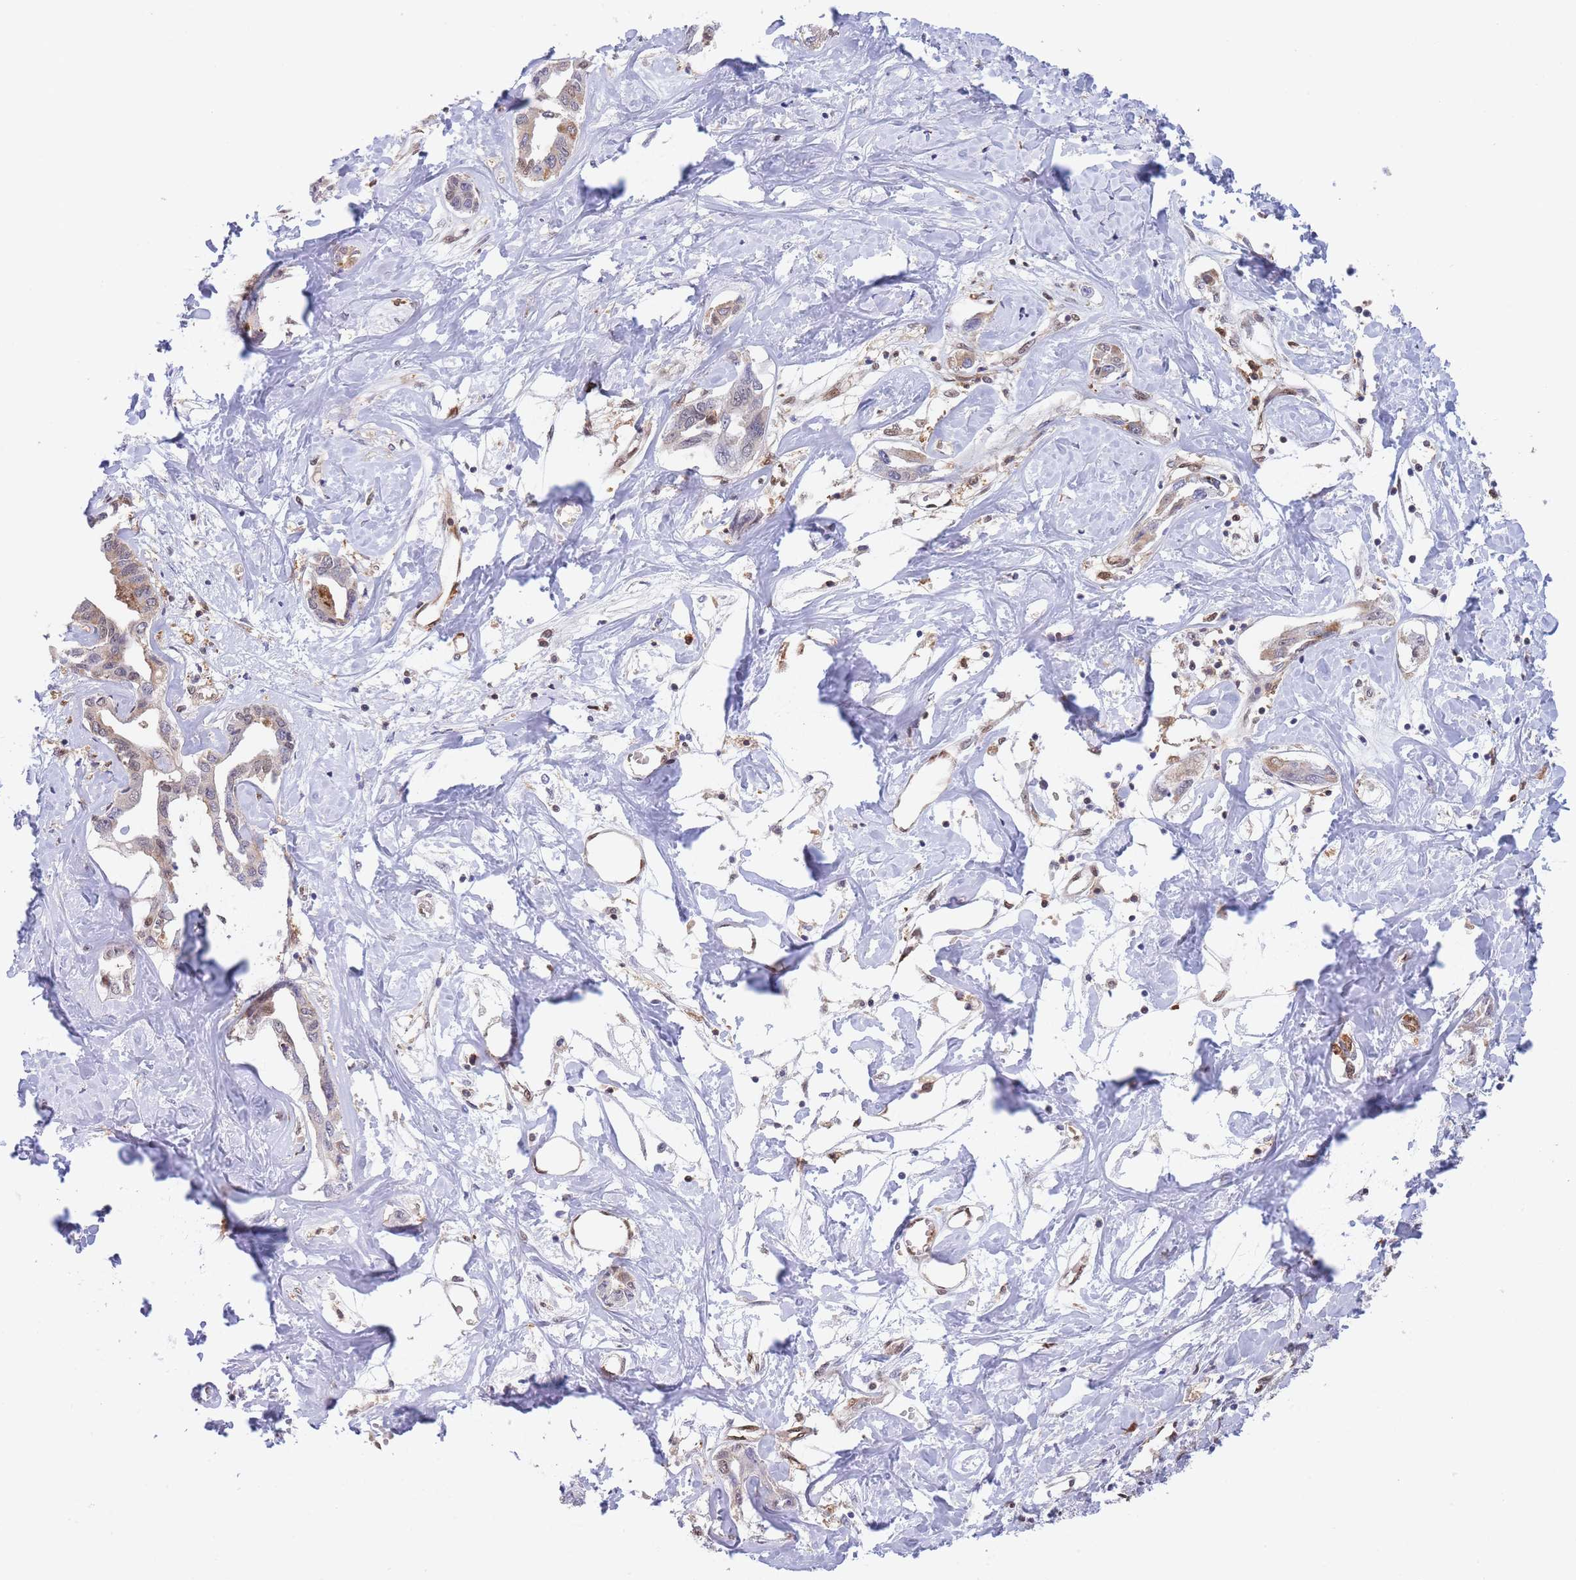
{"staining": {"intensity": "weak", "quantity": "<25%", "location": "cytoplasmic/membranous"}, "tissue": "liver cancer", "cell_type": "Tumor cells", "image_type": "cancer", "snomed": [{"axis": "morphology", "description": "Cholangiocarcinoma"}, {"axis": "topography", "description": "Liver"}], "caption": "Human liver cancer stained for a protein using immunohistochemistry reveals no positivity in tumor cells.", "gene": "NSFL1C", "patient": {"sex": "male", "age": 59}}